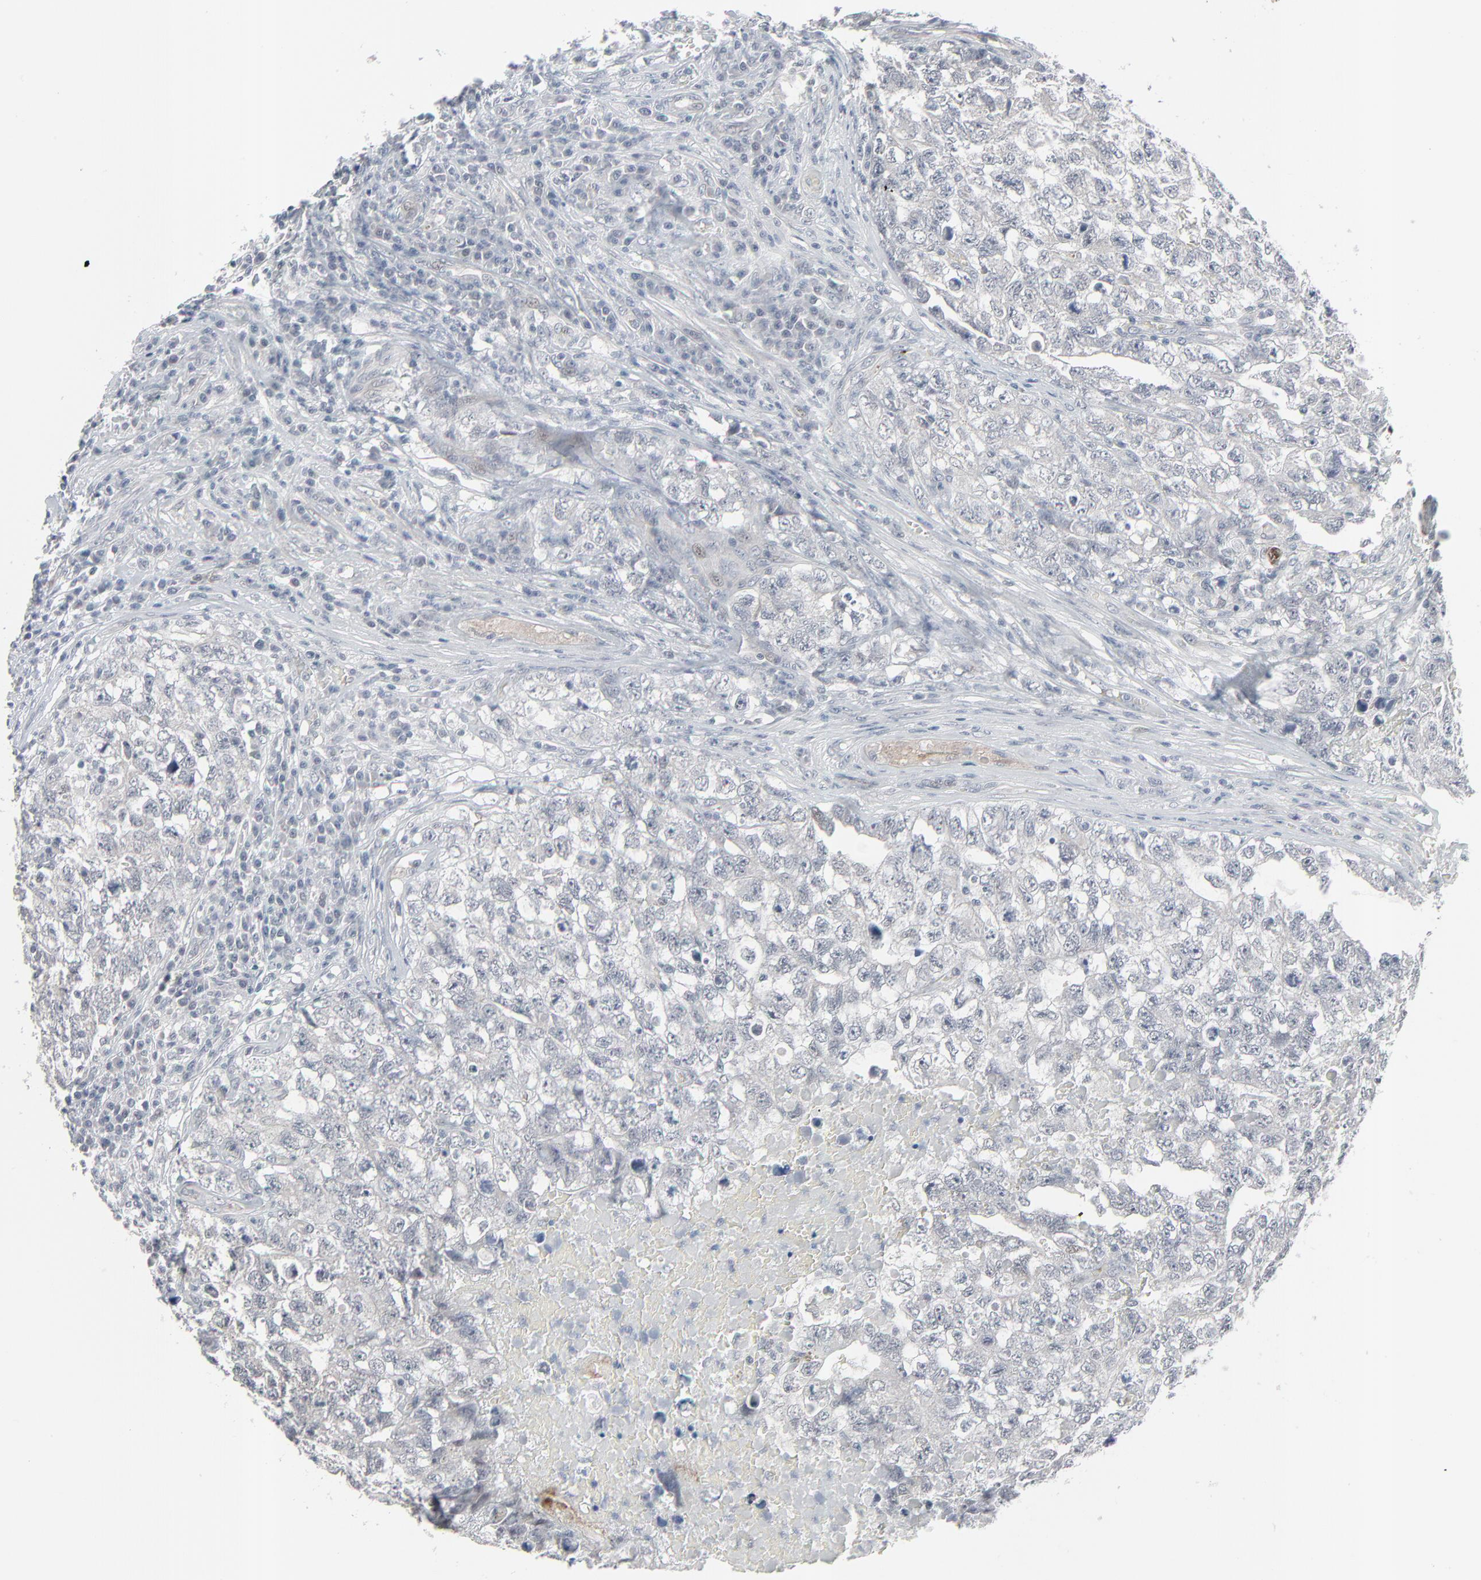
{"staining": {"intensity": "negative", "quantity": "none", "location": "none"}, "tissue": "testis cancer", "cell_type": "Tumor cells", "image_type": "cancer", "snomed": [{"axis": "morphology", "description": "Carcinoma, Embryonal, NOS"}, {"axis": "topography", "description": "Testis"}], "caption": "High power microscopy histopathology image of an immunohistochemistry micrograph of testis embryonal carcinoma, revealing no significant expression in tumor cells.", "gene": "NEUROD1", "patient": {"sex": "male", "age": 31}}